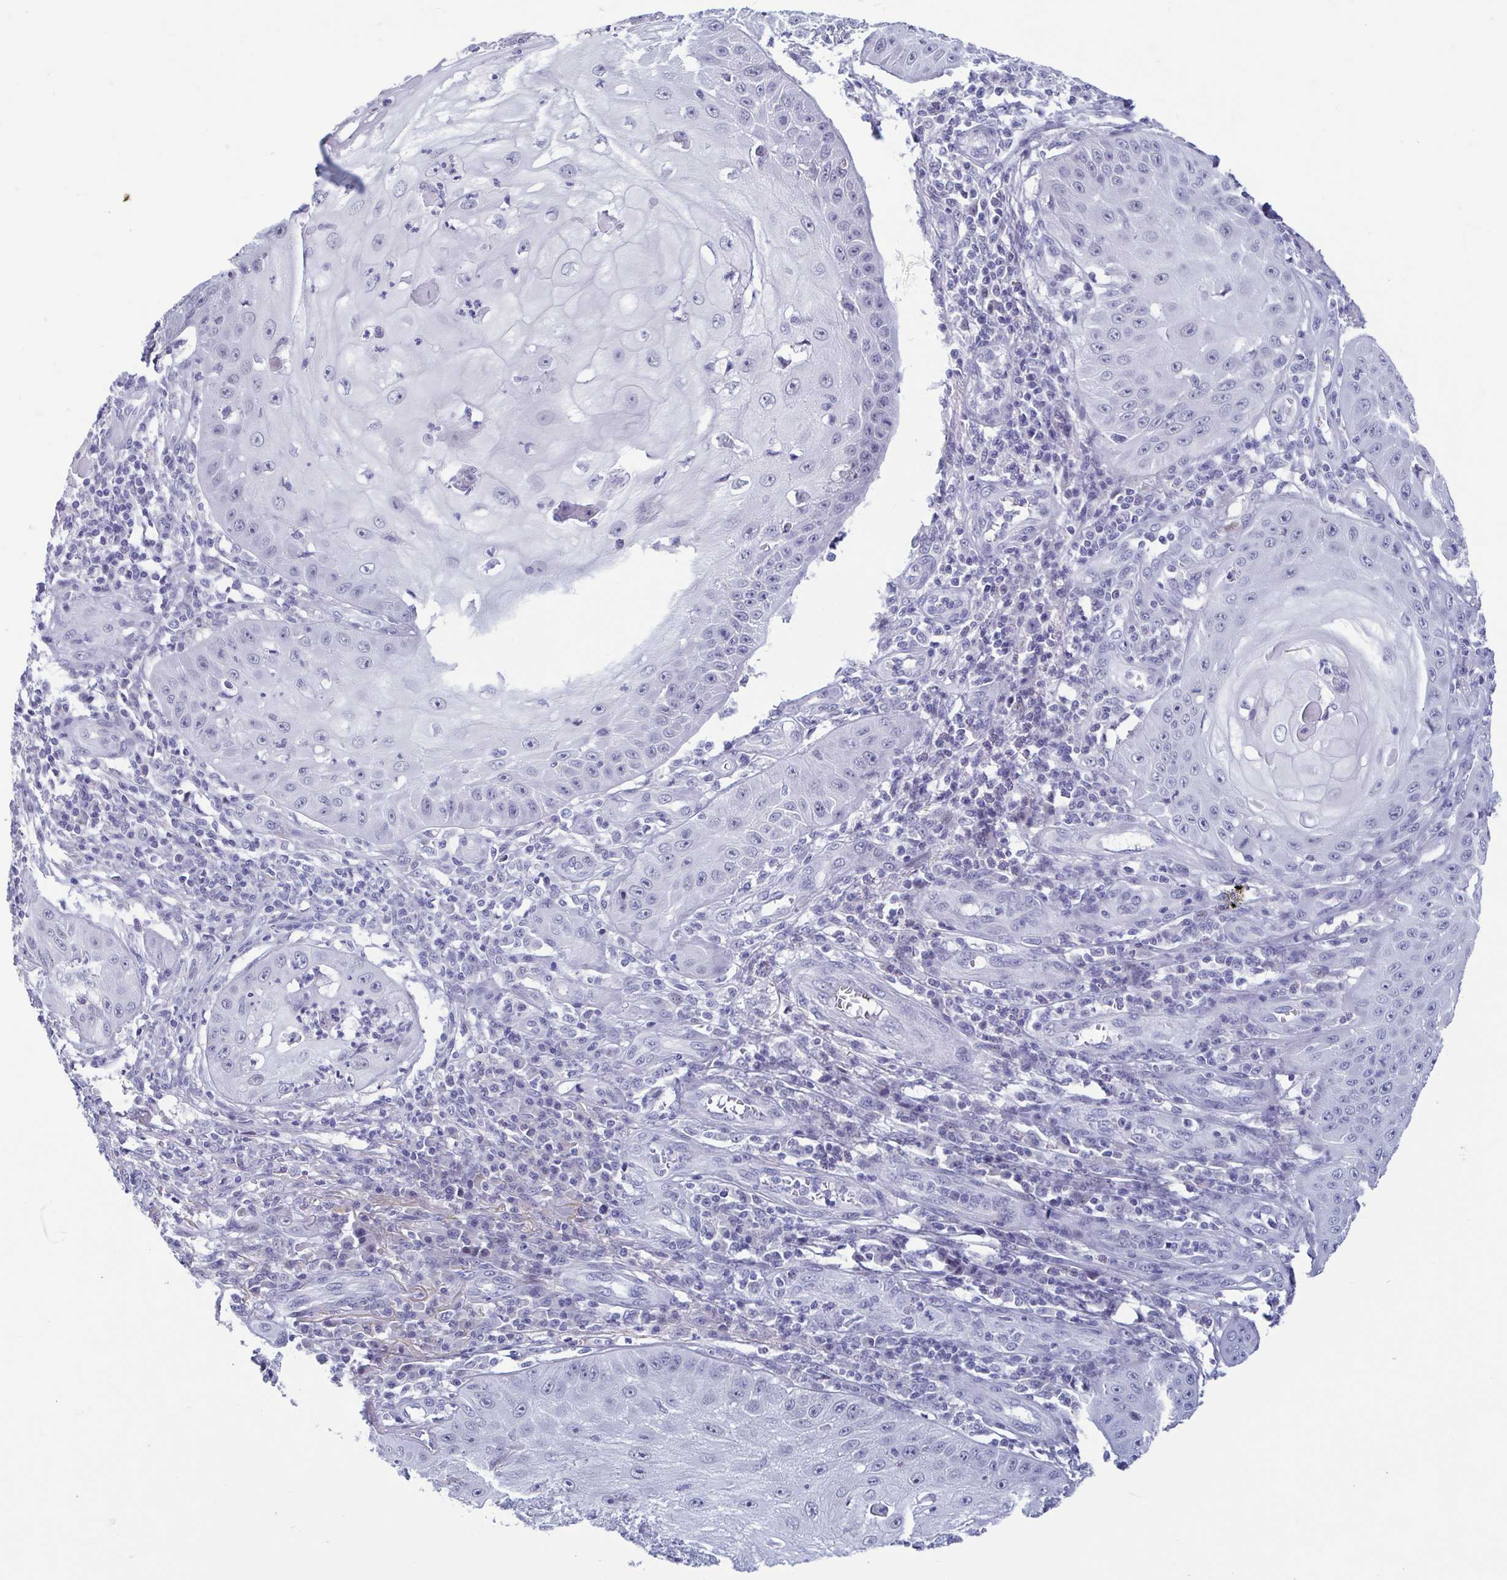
{"staining": {"intensity": "negative", "quantity": "none", "location": "none"}, "tissue": "skin cancer", "cell_type": "Tumor cells", "image_type": "cancer", "snomed": [{"axis": "morphology", "description": "Squamous cell carcinoma, NOS"}, {"axis": "topography", "description": "Skin"}], "caption": "Micrograph shows no protein staining in tumor cells of skin cancer tissue.", "gene": "PERM1", "patient": {"sex": "male", "age": 70}}